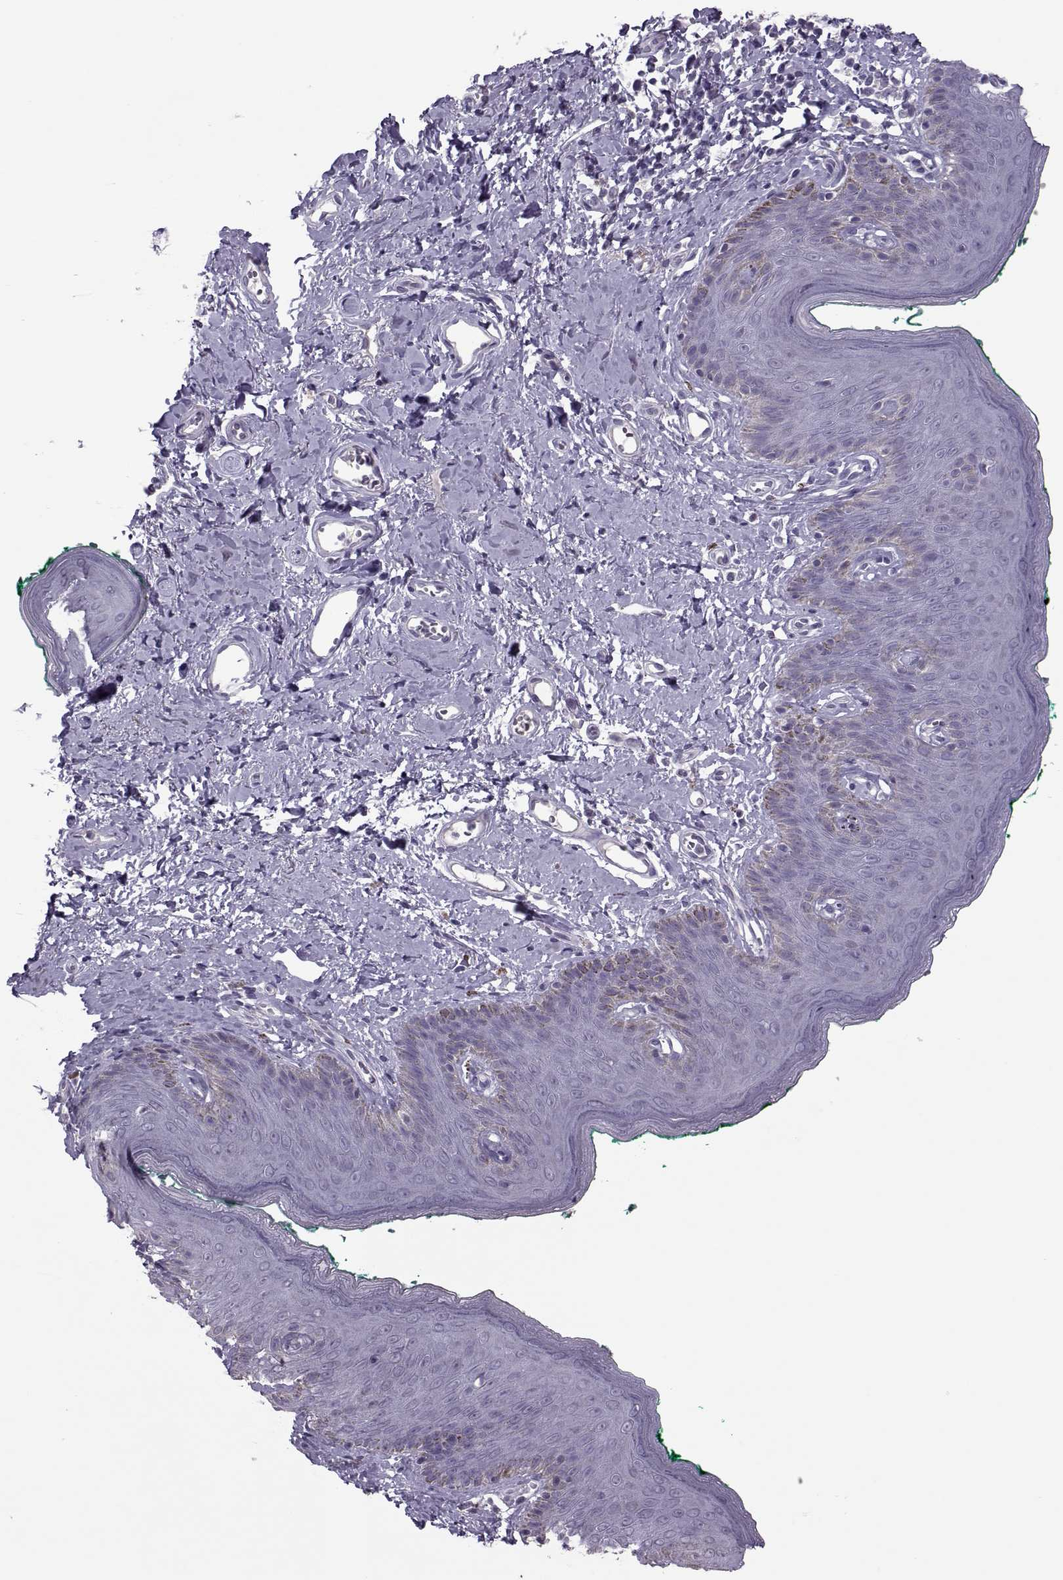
{"staining": {"intensity": "negative", "quantity": "none", "location": "none"}, "tissue": "skin", "cell_type": "Epidermal cells", "image_type": "normal", "snomed": [{"axis": "morphology", "description": "Normal tissue, NOS"}, {"axis": "topography", "description": "Vulva"}], "caption": "Immunohistochemical staining of benign skin displays no significant positivity in epidermal cells. (Stains: DAB immunohistochemistry with hematoxylin counter stain, Microscopy: brightfield microscopy at high magnification).", "gene": "ASRGL1", "patient": {"sex": "female", "age": 66}}